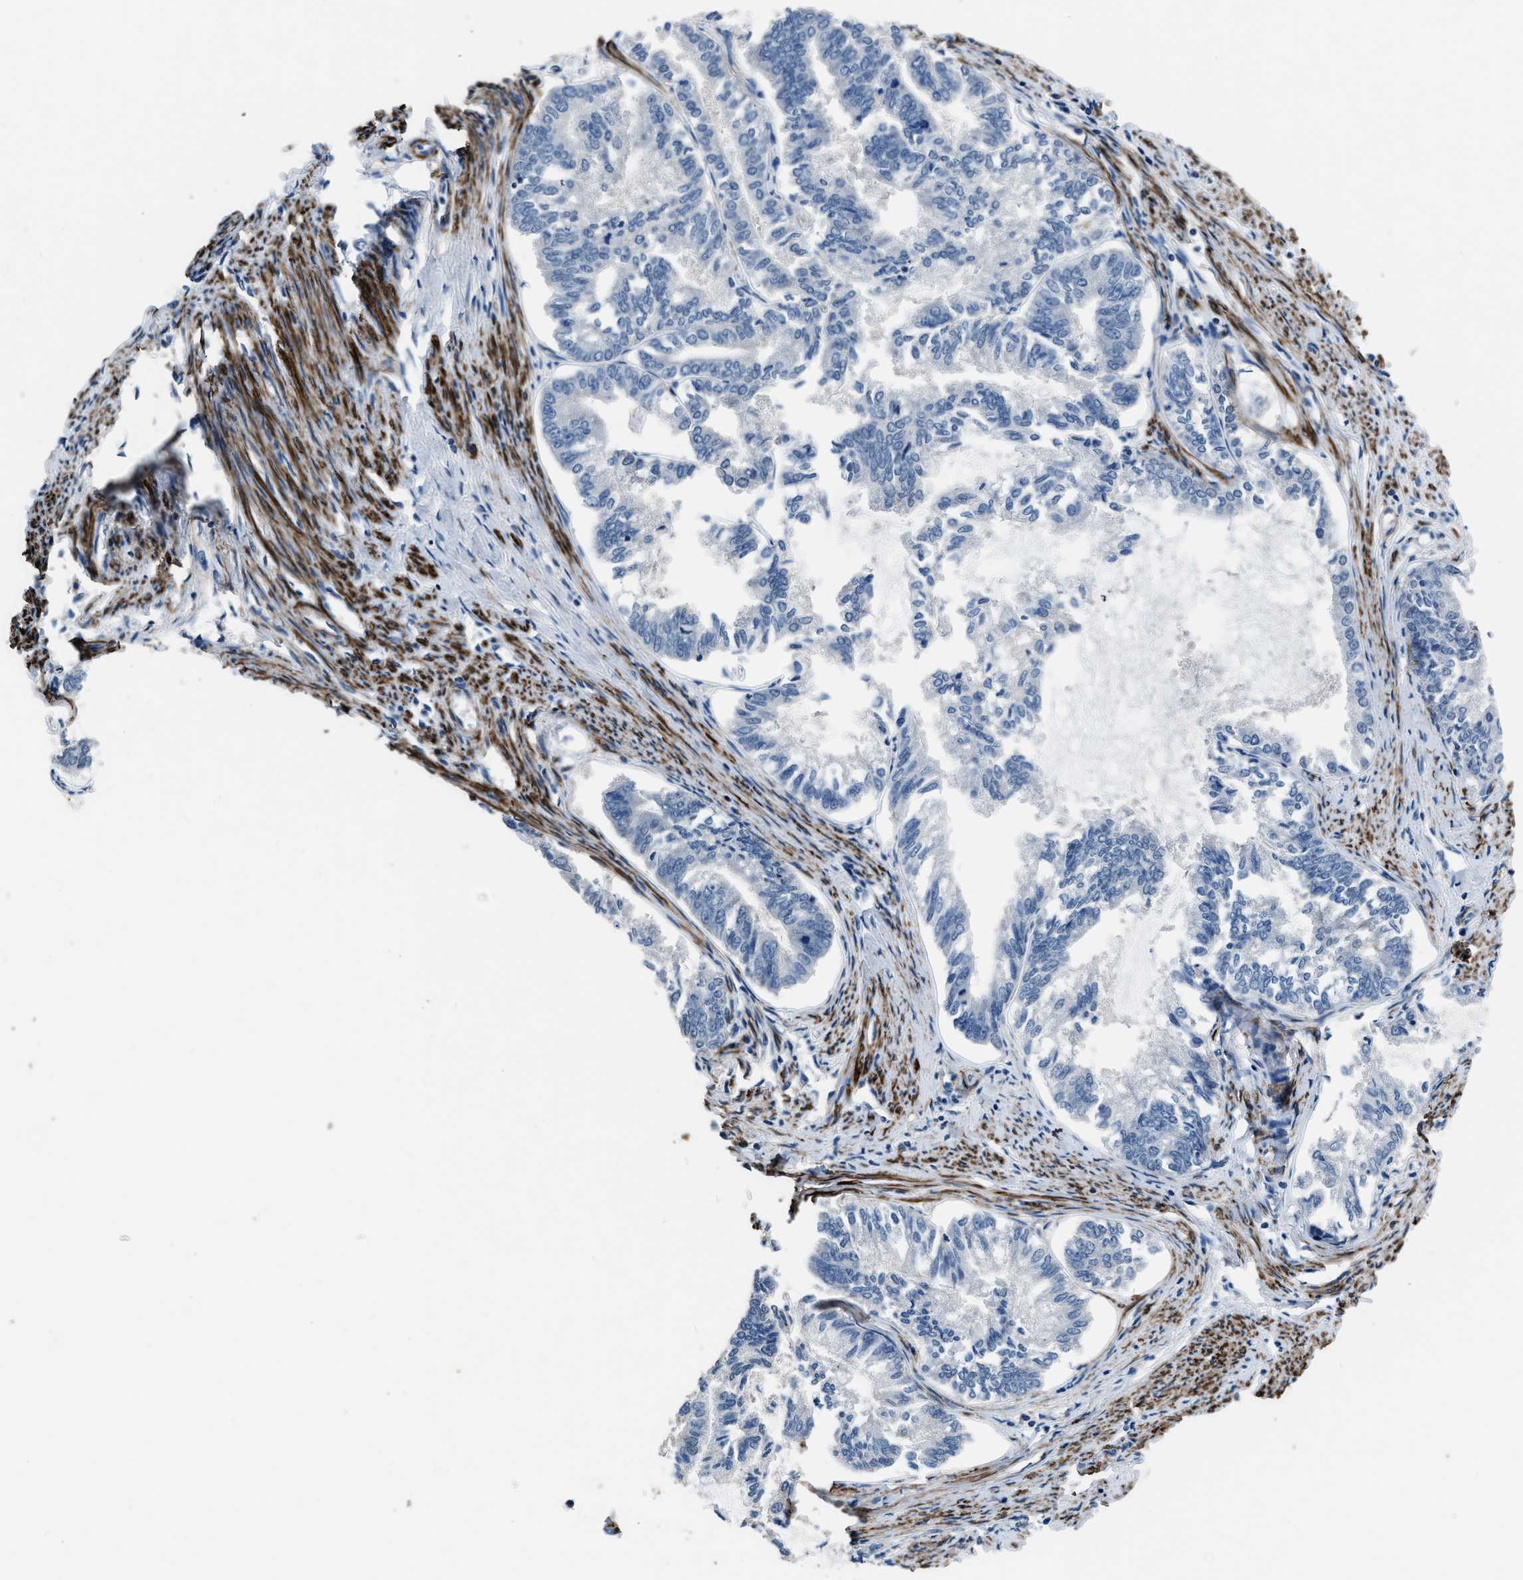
{"staining": {"intensity": "negative", "quantity": "none", "location": "none"}, "tissue": "endometrial cancer", "cell_type": "Tumor cells", "image_type": "cancer", "snomed": [{"axis": "morphology", "description": "Adenocarcinoma, NOS"}, {"axis": "topography", "description": "Endometrium"}], "caption": "DAB (3,3'-diaminobenzidine) immunohistochemical staining of adenocarcinoma (endometrial) exhibits no significant expression in tumor cells.", "gene": "LANCL2", "patient": {"sex": "female", "age": 86}}